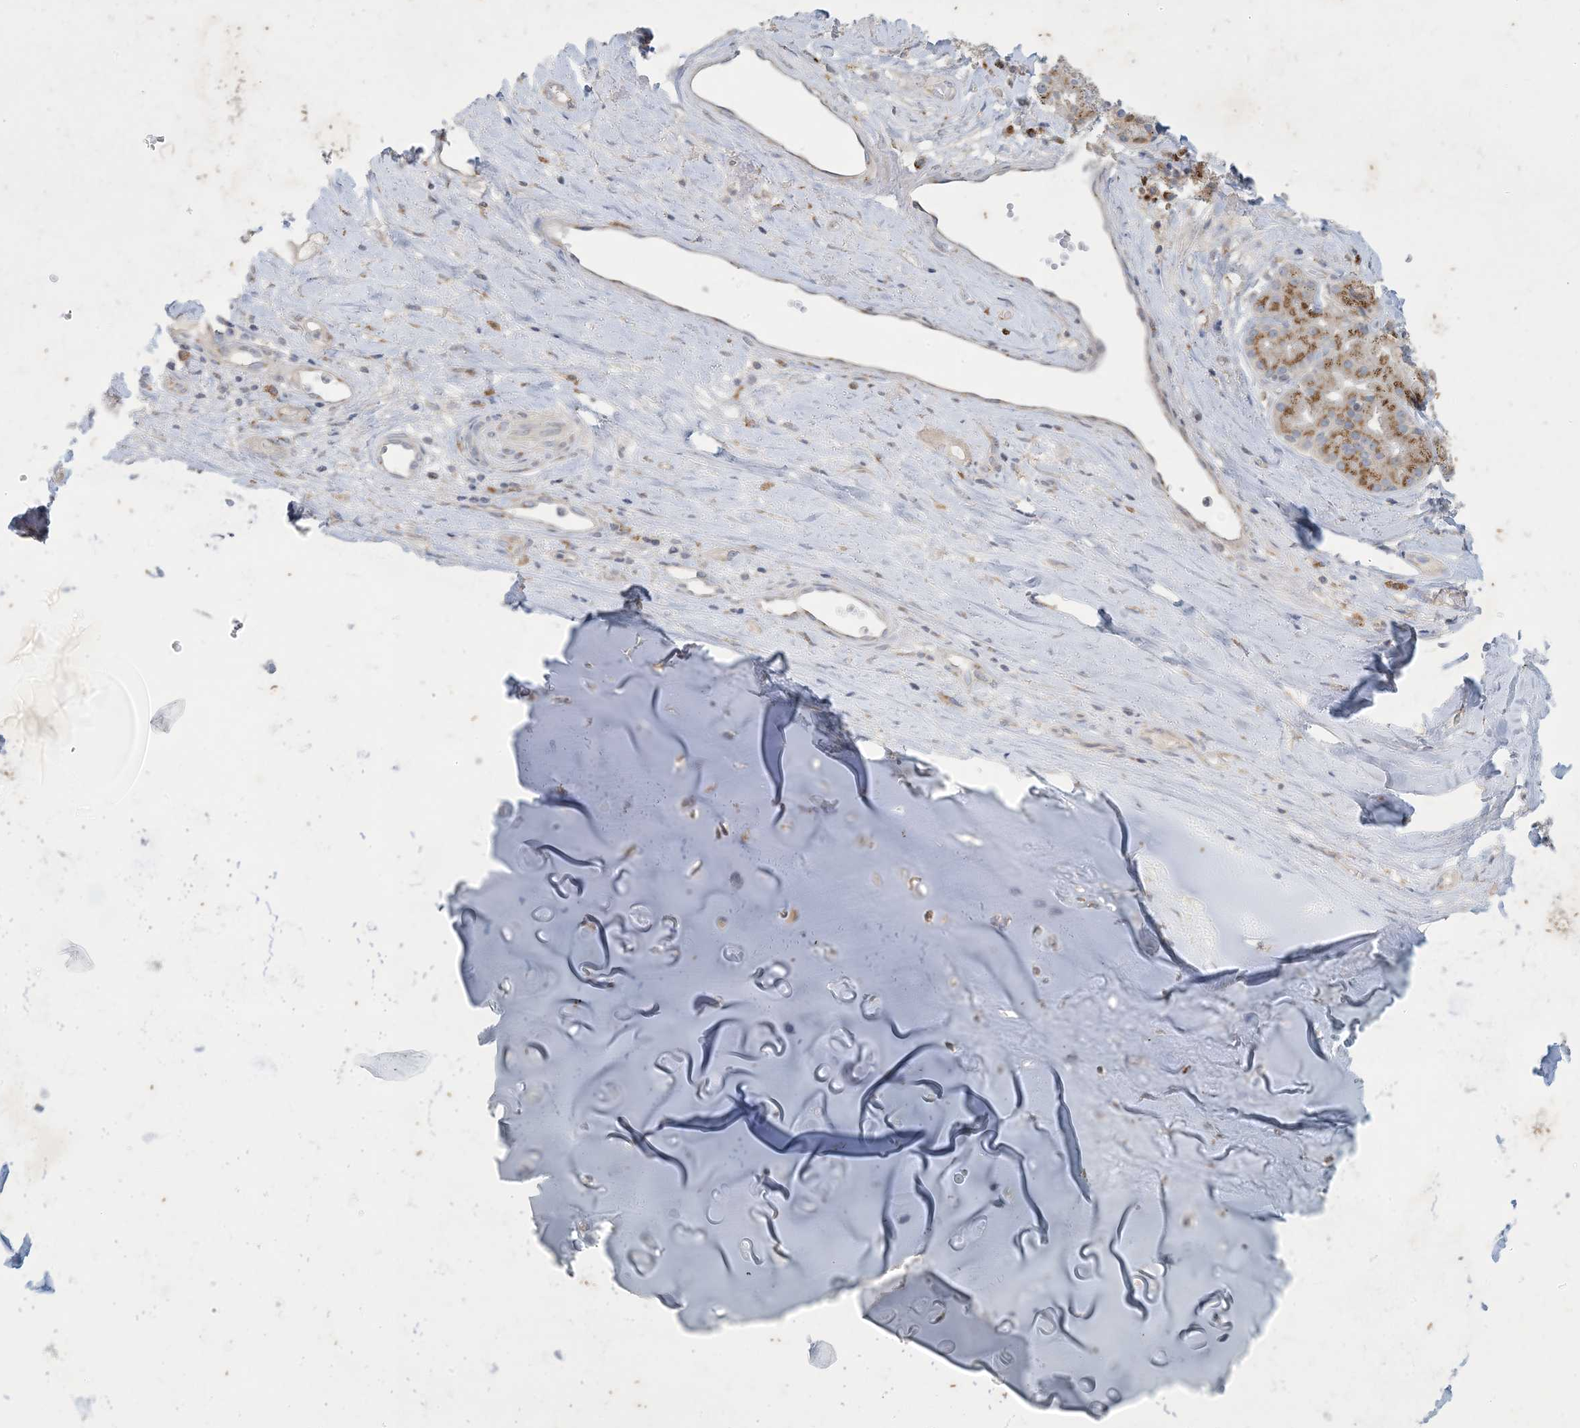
{"staining": {"intensity": "negative", "quantity": "none", "location": "none"}, "tissue": "adipose tissue", "cell_type": "Adipocytes", "image_type": "normal", "snomed": [{"axis": "morphology", "description": "Normal tissue, NOS"}, {"axis": "morphology", "description": "Basal cell carcinoma"}, {"axis": "topography", "description": "Cartilage tissue"}, {"axis": "topography", "description": "Nasopharynx"}, {"axis": "topography", "description": "Oral tissue"}], "caption": "High power microscopy image of an immunohistochemistry (IHC) micrograph of benign adipose tissue, revealing no significant positivity in adipocytes. Nuclei are stained in blue.", "gene": "CCDC14", "patient": {"sex": "female", "age": 77}}